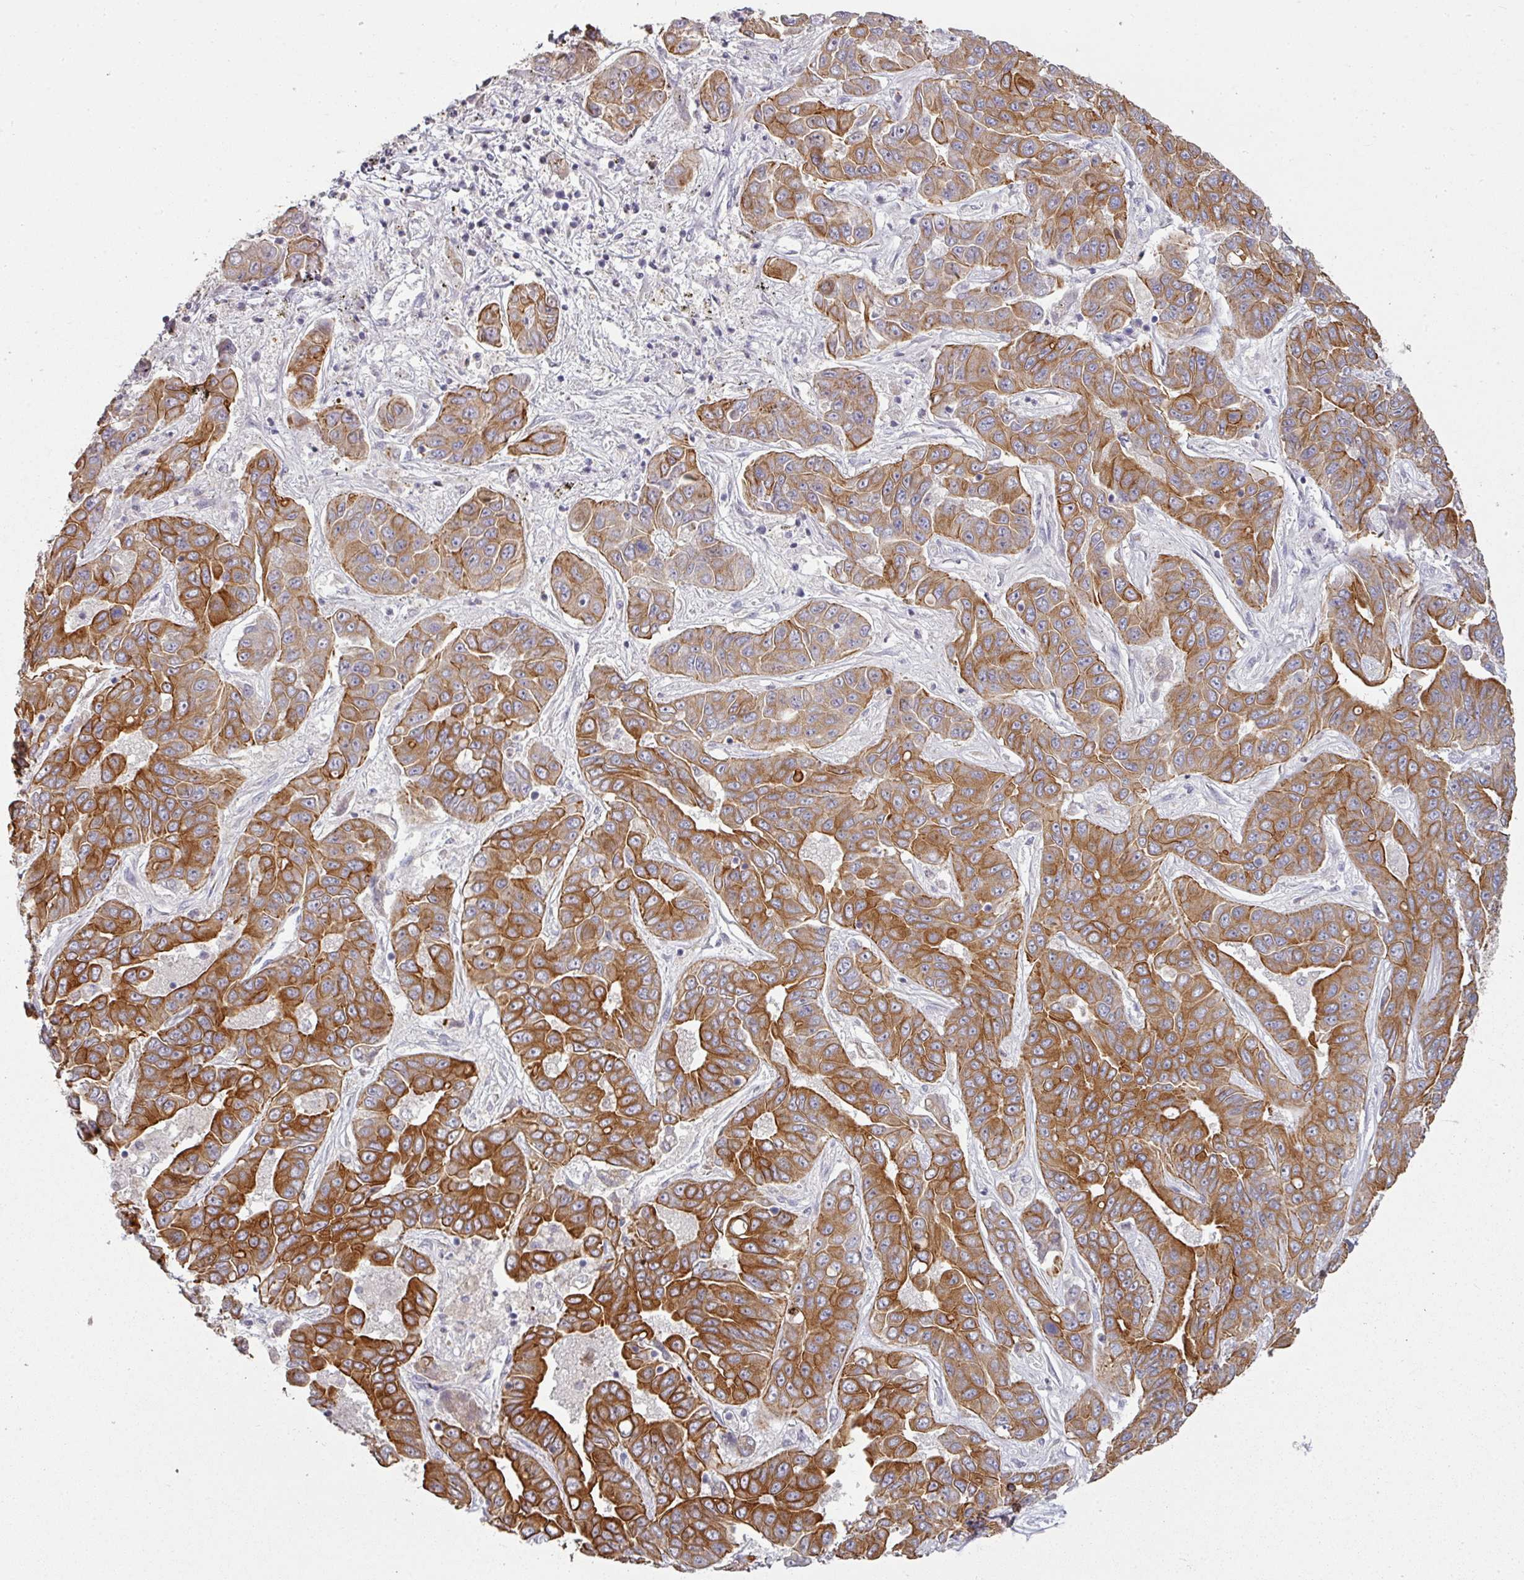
{"staining": {"intensity": "strong", "quantity": ">75%", "location": "cytoplasmic/membranous"}, "tissue": "liver cancer", "cell_type": "Tumor cells", "image_type": "cancer", "snomed": [{"axis": "morphology", "description": "Cholangiocarcinoma"}, {"axis": "topography", "description": "Liver"}], "caption": "IHC image of neoplastic tissue: cholangiocarcinoma (liver) stained using immunohistochemistry reveals high levels of strong protein expression localized specifically in the cytoplasmic/membranous of tumor cells, appearing as a cytoplasmic/membranous brown color.", "gene": "GTF2H3", "patient": {"sex": "female", "age": 52}}